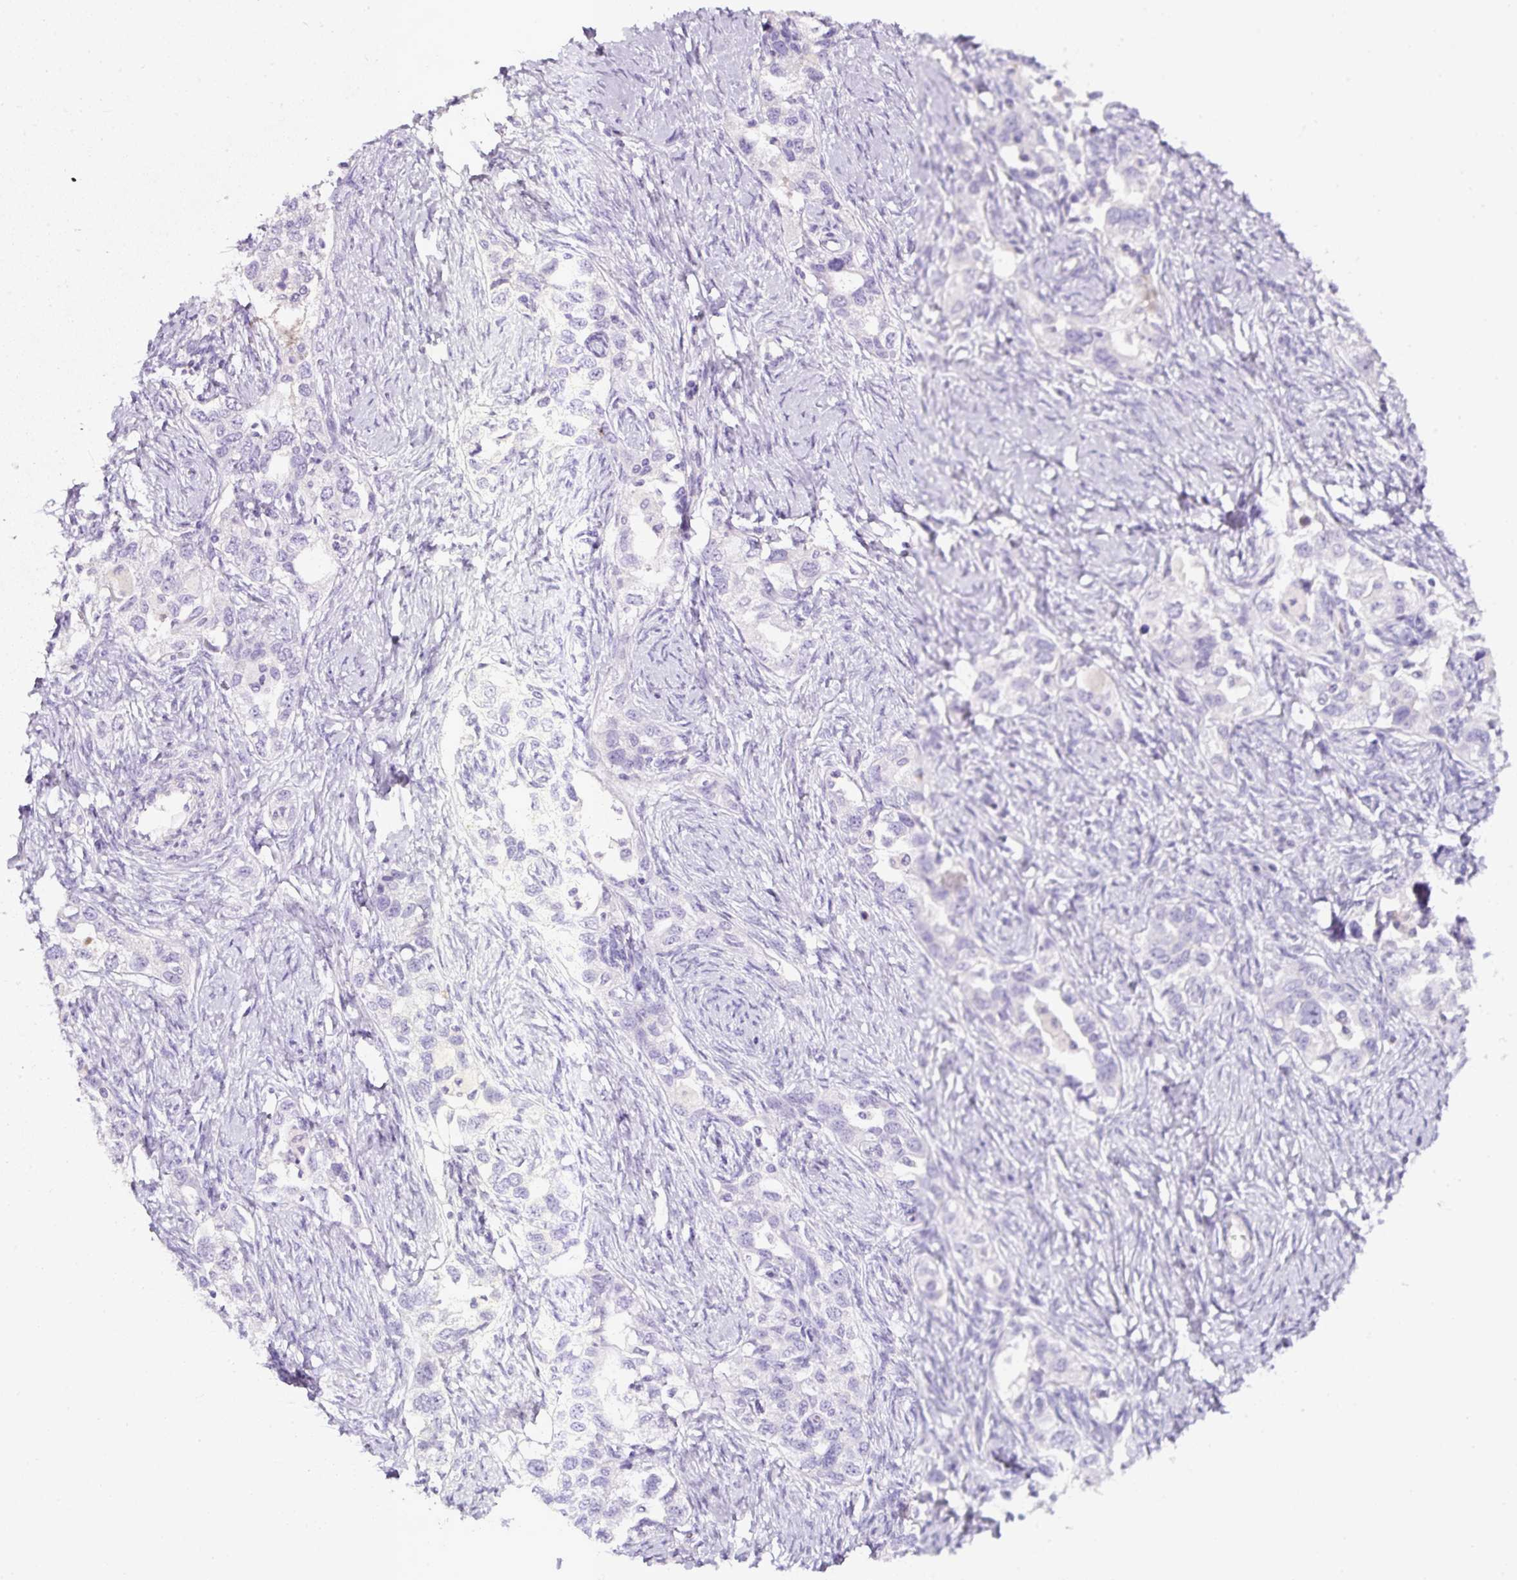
{"staining": {"intensity": "negative", "quantity": "none", "location": "none"}, "tissue": "ovarian cancer", "cell_type": "Tumor cells", "image_type": "cancer", "snomed": [{"axis": "morphology", "description": "Carcinoma, NOS"}, {"axis": "morphology", "description": "Cystadenocarcinoma, serous, NOS"}, {"axis": "topography", "description": "Ovary"}], "caption": "Ovarian cancer was stained to show a protein in brown. There is no significant positivity in tumor cells.", "gene": "OR14A2", "patient": {"sex": "female", "age": 69}}